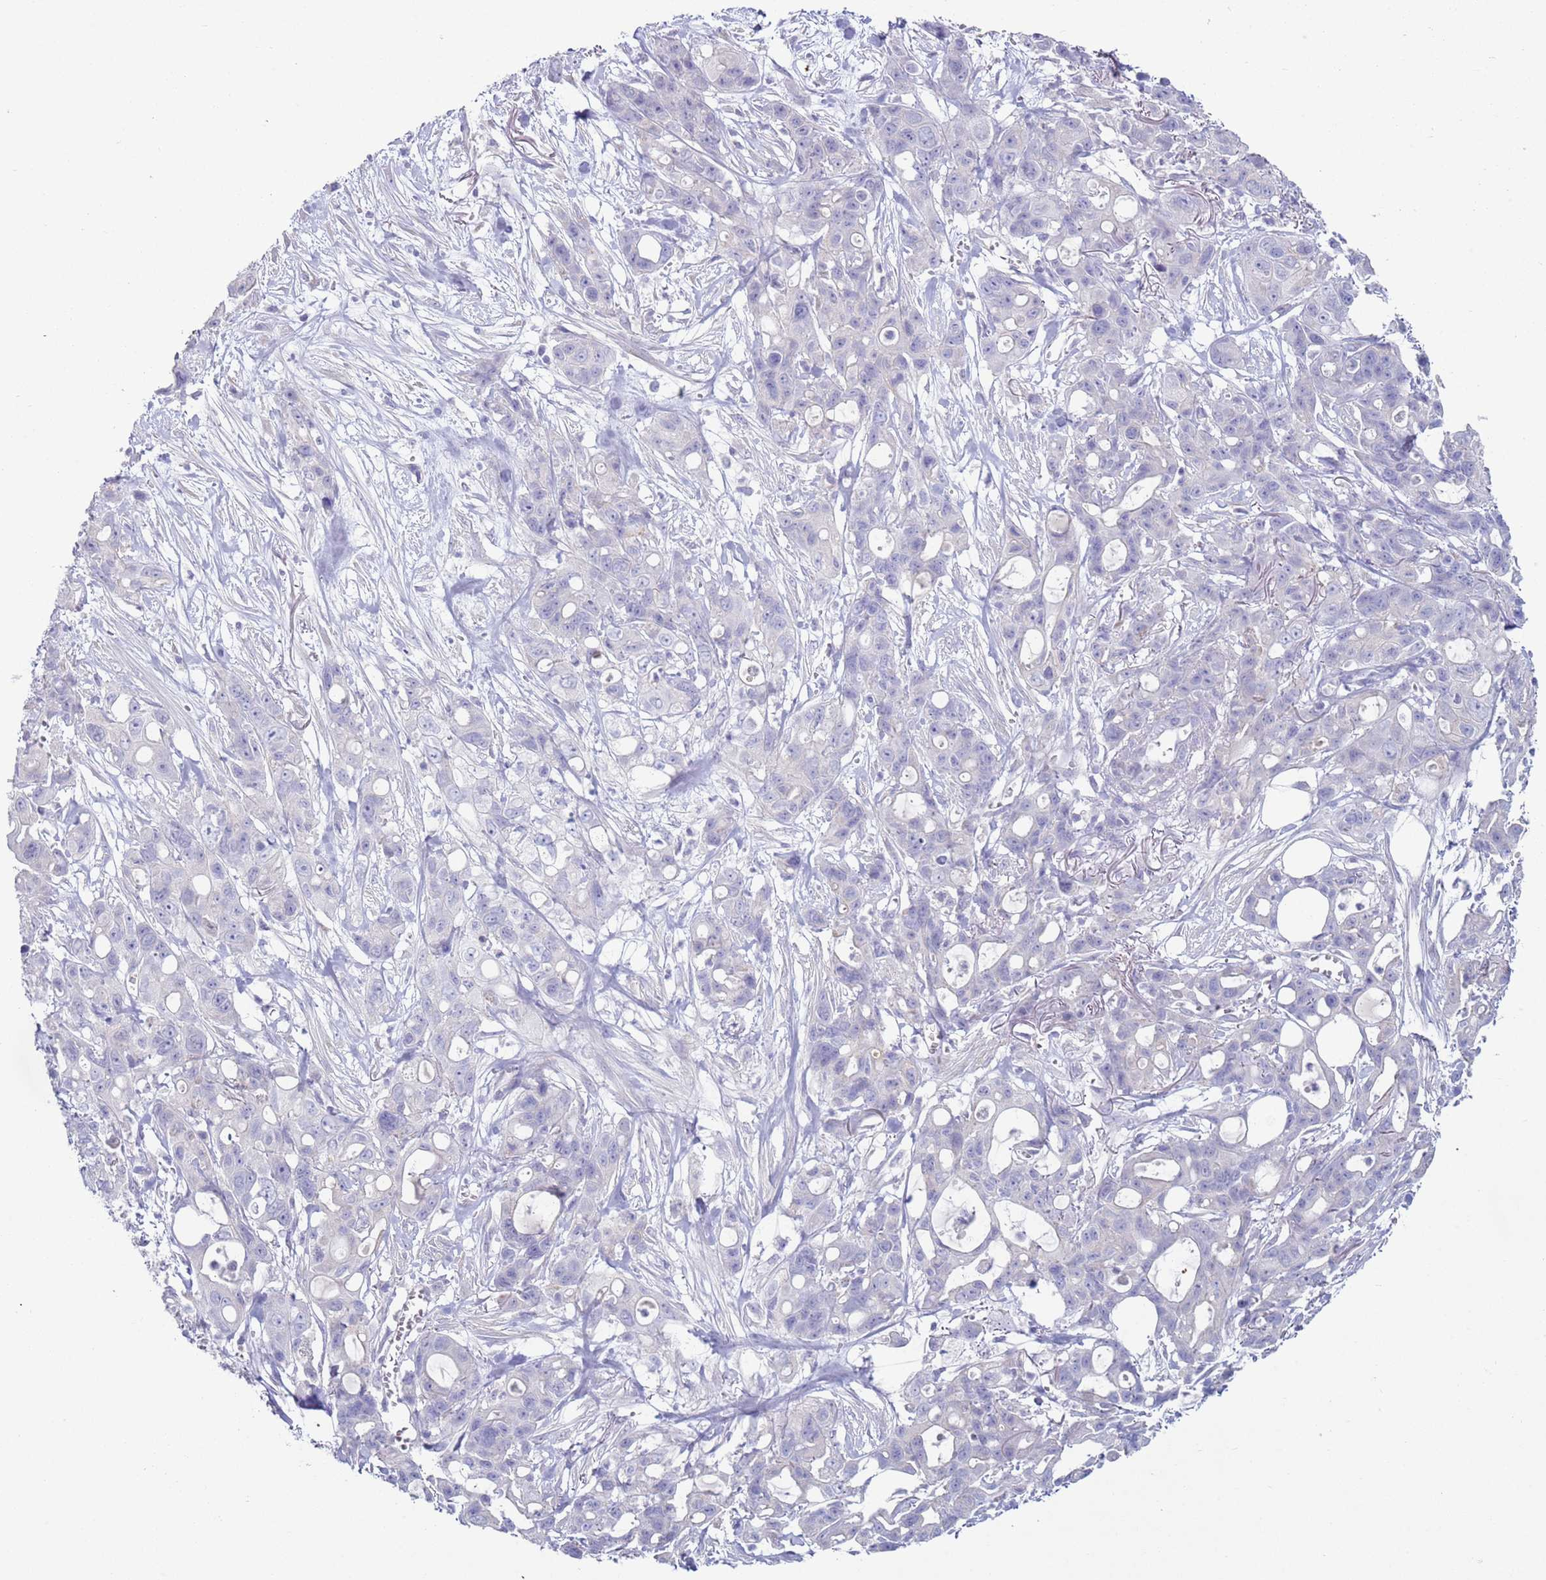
{"staining": {"intensity": "negative", "quantity": "none", "location": "none"}, "tissue": "ovarian cancer", "cell_type": "Tumor cells", "image_type": "cancer", "snomed": [{"axis": "morphology", "description": "Cystadenocarcinoma, mucinous, NOS"}, {"axis": "topography", "description": "Ovary"}], "caption": "IHC of mucinous cystadenocarcinoma (ovarian) exhibits no expression in tumor cells.", "gene": "NPAP1", "patient": {"sex": "female", "age": 70}}